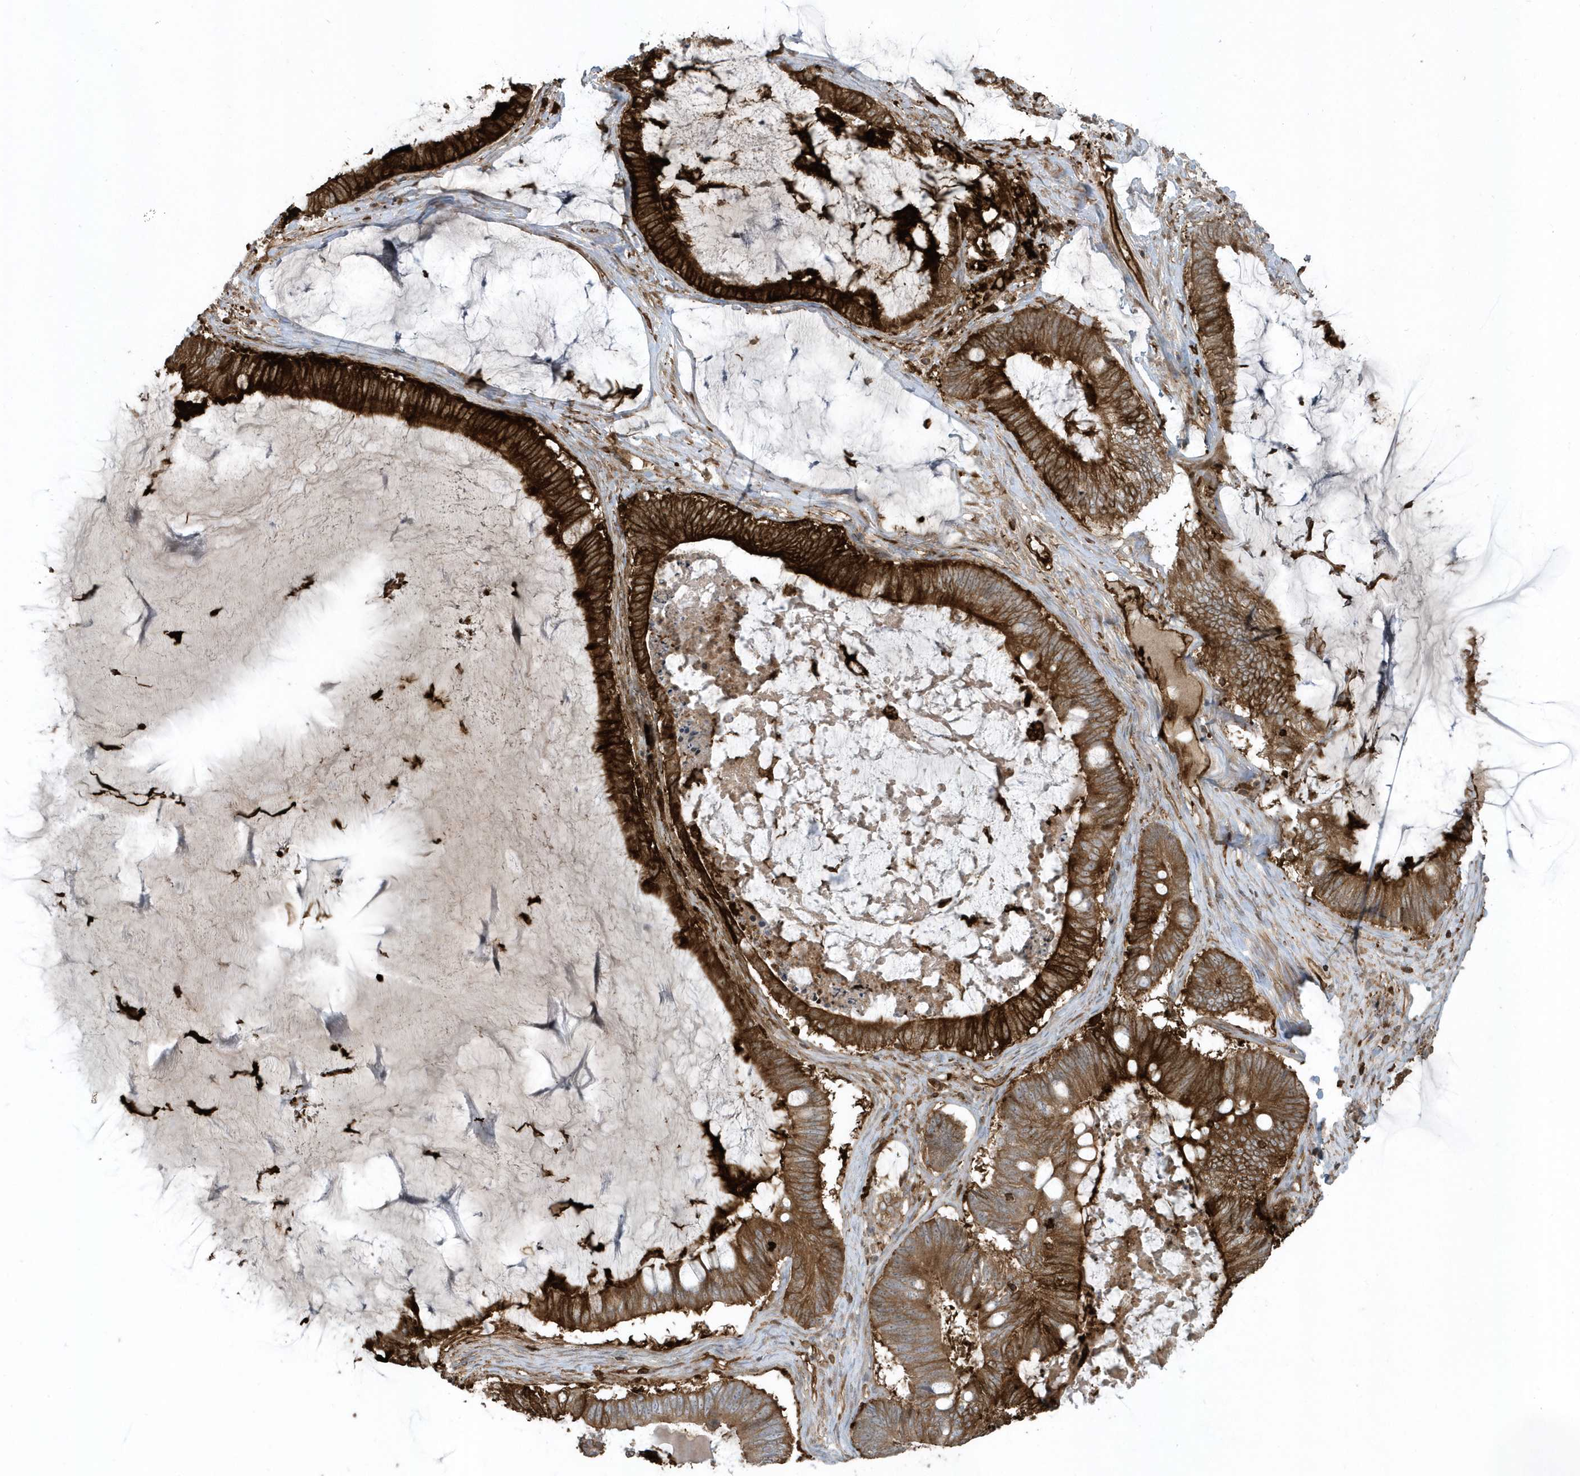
{"staining": {"intensity": "strong", "quantity": ">75%", "location": "cytoplasmic/membranous"}, "tissue": "ovarian cancer", "cell_type": "Tumor cells", "image_type": "cancer", "snomed": [{"axis": "morphology", "description": "Cystadenocarcinoma, mucinous, NOS"}, {"axis": "topography", "description": "Ovary"}], "caption": "Immunohistochemistry (IHC) micrograph of ovarian mucinous cystadenocarcinoma stained for a protein (brown), which displays high levels of strong cytoplasmic/membranous positivity in approximately >75% of tumor cells.", "gene": "CLCN6", "patient": {"sex": "female", "age": 61}}